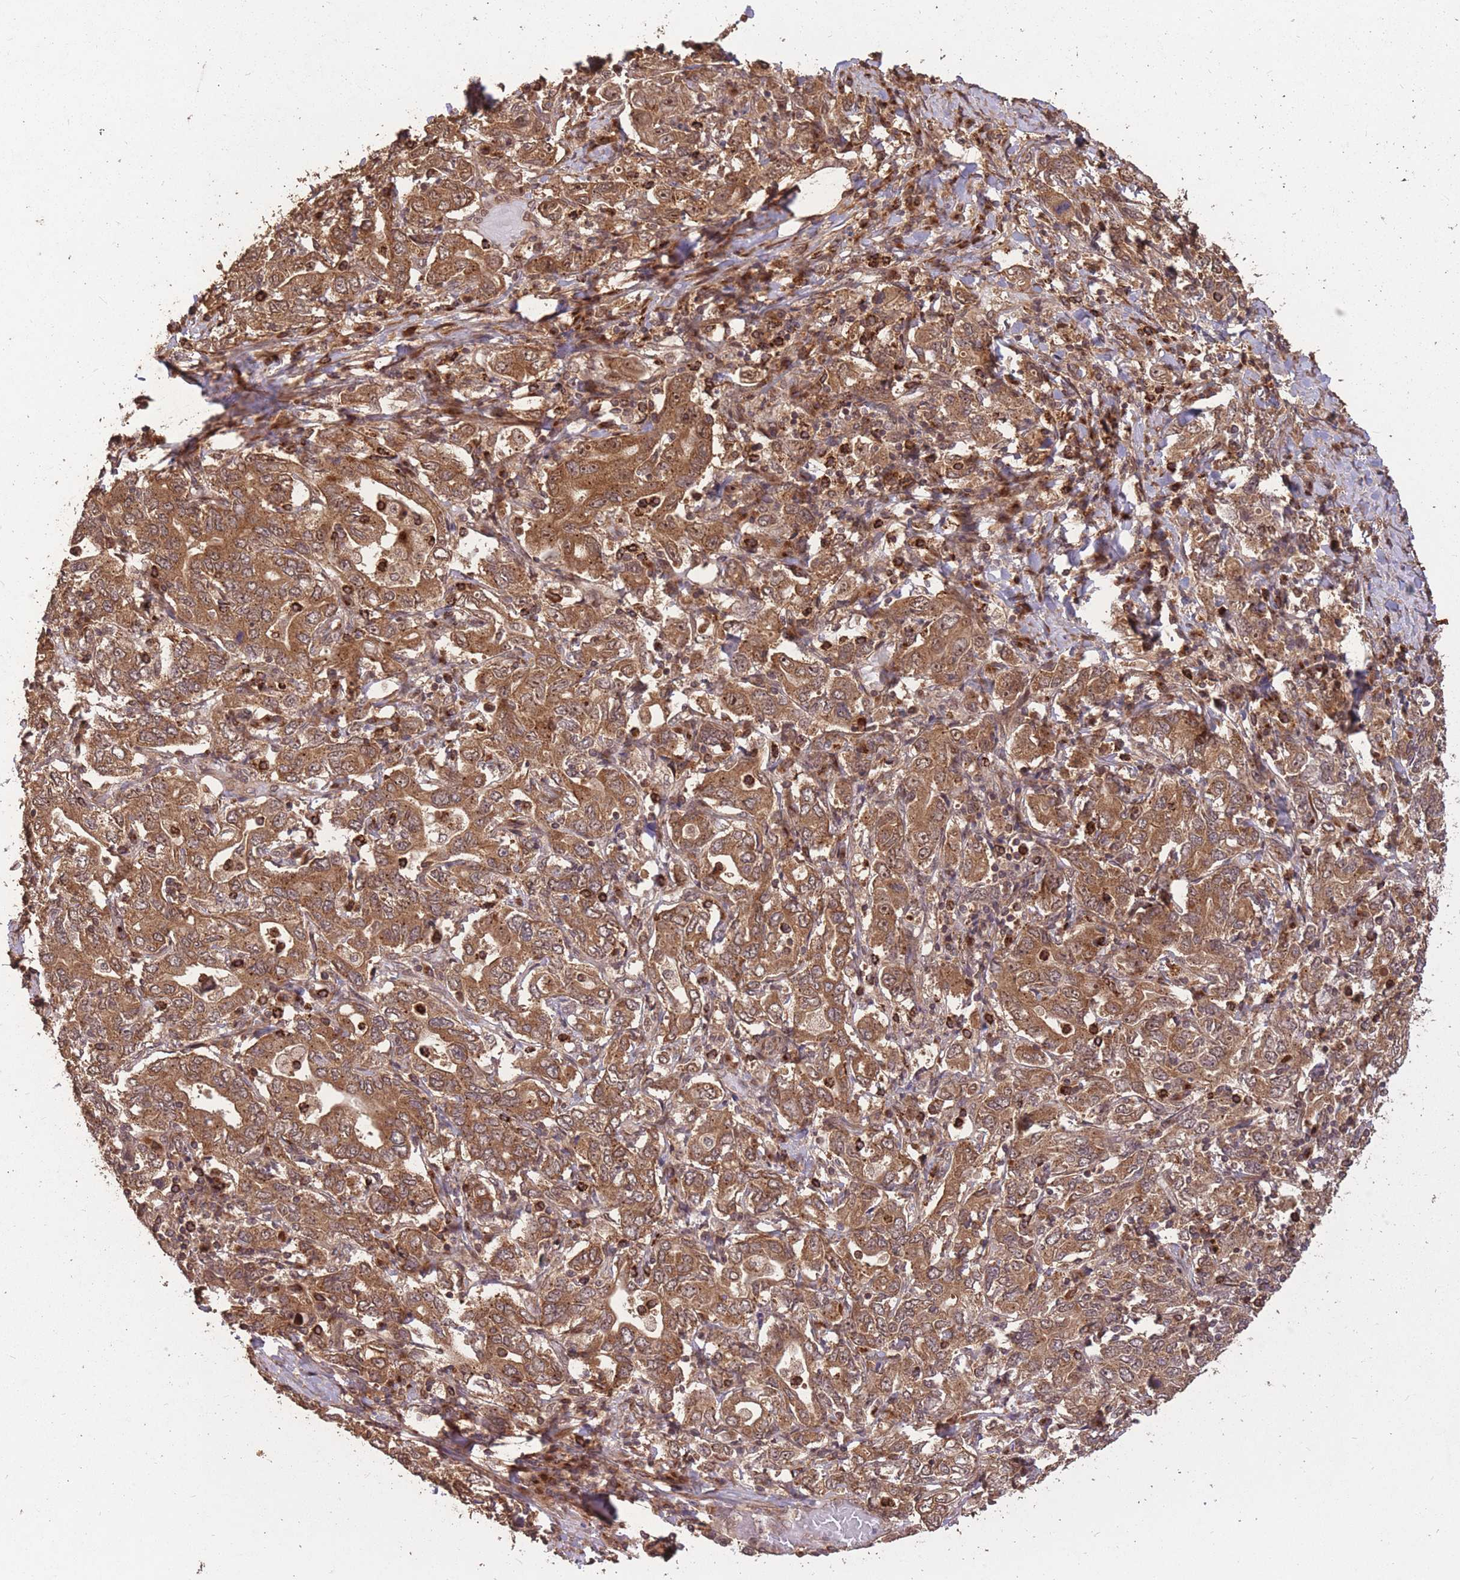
{"staining": {"intensity": "strong", "quantity": ">75%", "location": "cytoplasmic/membranous,nuclear"}, "tissue": "stomach cancer", "cell_type": "Tumor cells", "image_type": "cancer", "snomed": [{"axis": "morphology", "description": "Adenocarcinoma, NOS"}, {"axis": "topography", "description": "Stomach, upper"}, {"axis": "topography", "description": "Stomach"}], "caption": "Protein staining of stomach cancer (adenocarcinoma) tissue displays strong cytoplasmic/membranous and nuclear staining in about >75% of tumor cells. The protein is shown in brown color, while the nuclei are stained blue.", "gene": "ERBB3", "patient": {"sex": "male", "age": 62}}